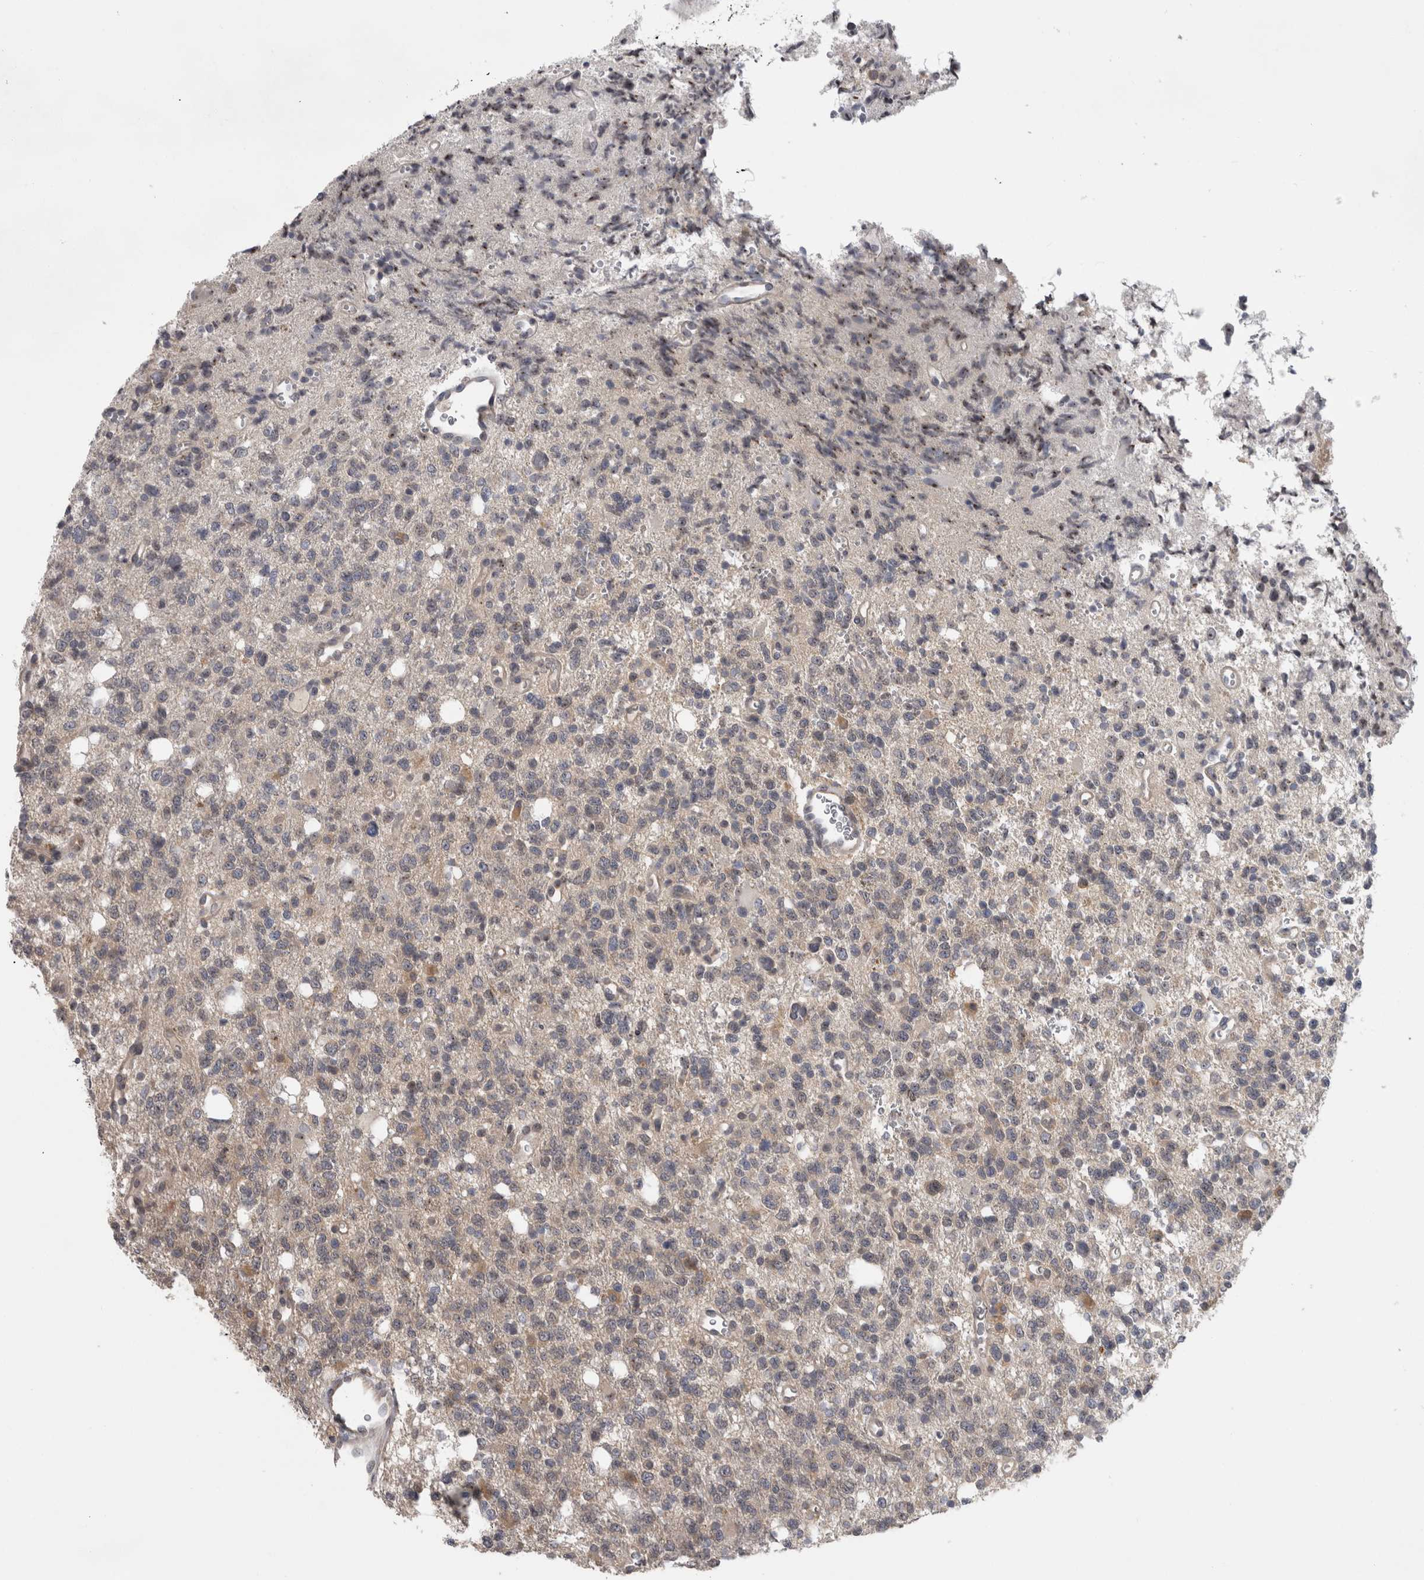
{"staining": {"intensity": "moderate", "quantity": "<25%", "location": "nuclear"}, "tissue": "glioma", "cell_type": "Tumor cells", "image_type": "cancer", "snomed": [{"axis": "morphology", "description": "Glioma, malignant, High grade"}, {"axis": "topography", "description": "Brain"}], "caption": "The histopathology image reveals a brown stain indicating the presence of a protein in the nuclear of tumor cells in malignant glioma (high-grade).", "gene": "RBM28", "patient": {"sex": "female", "age": 62}}